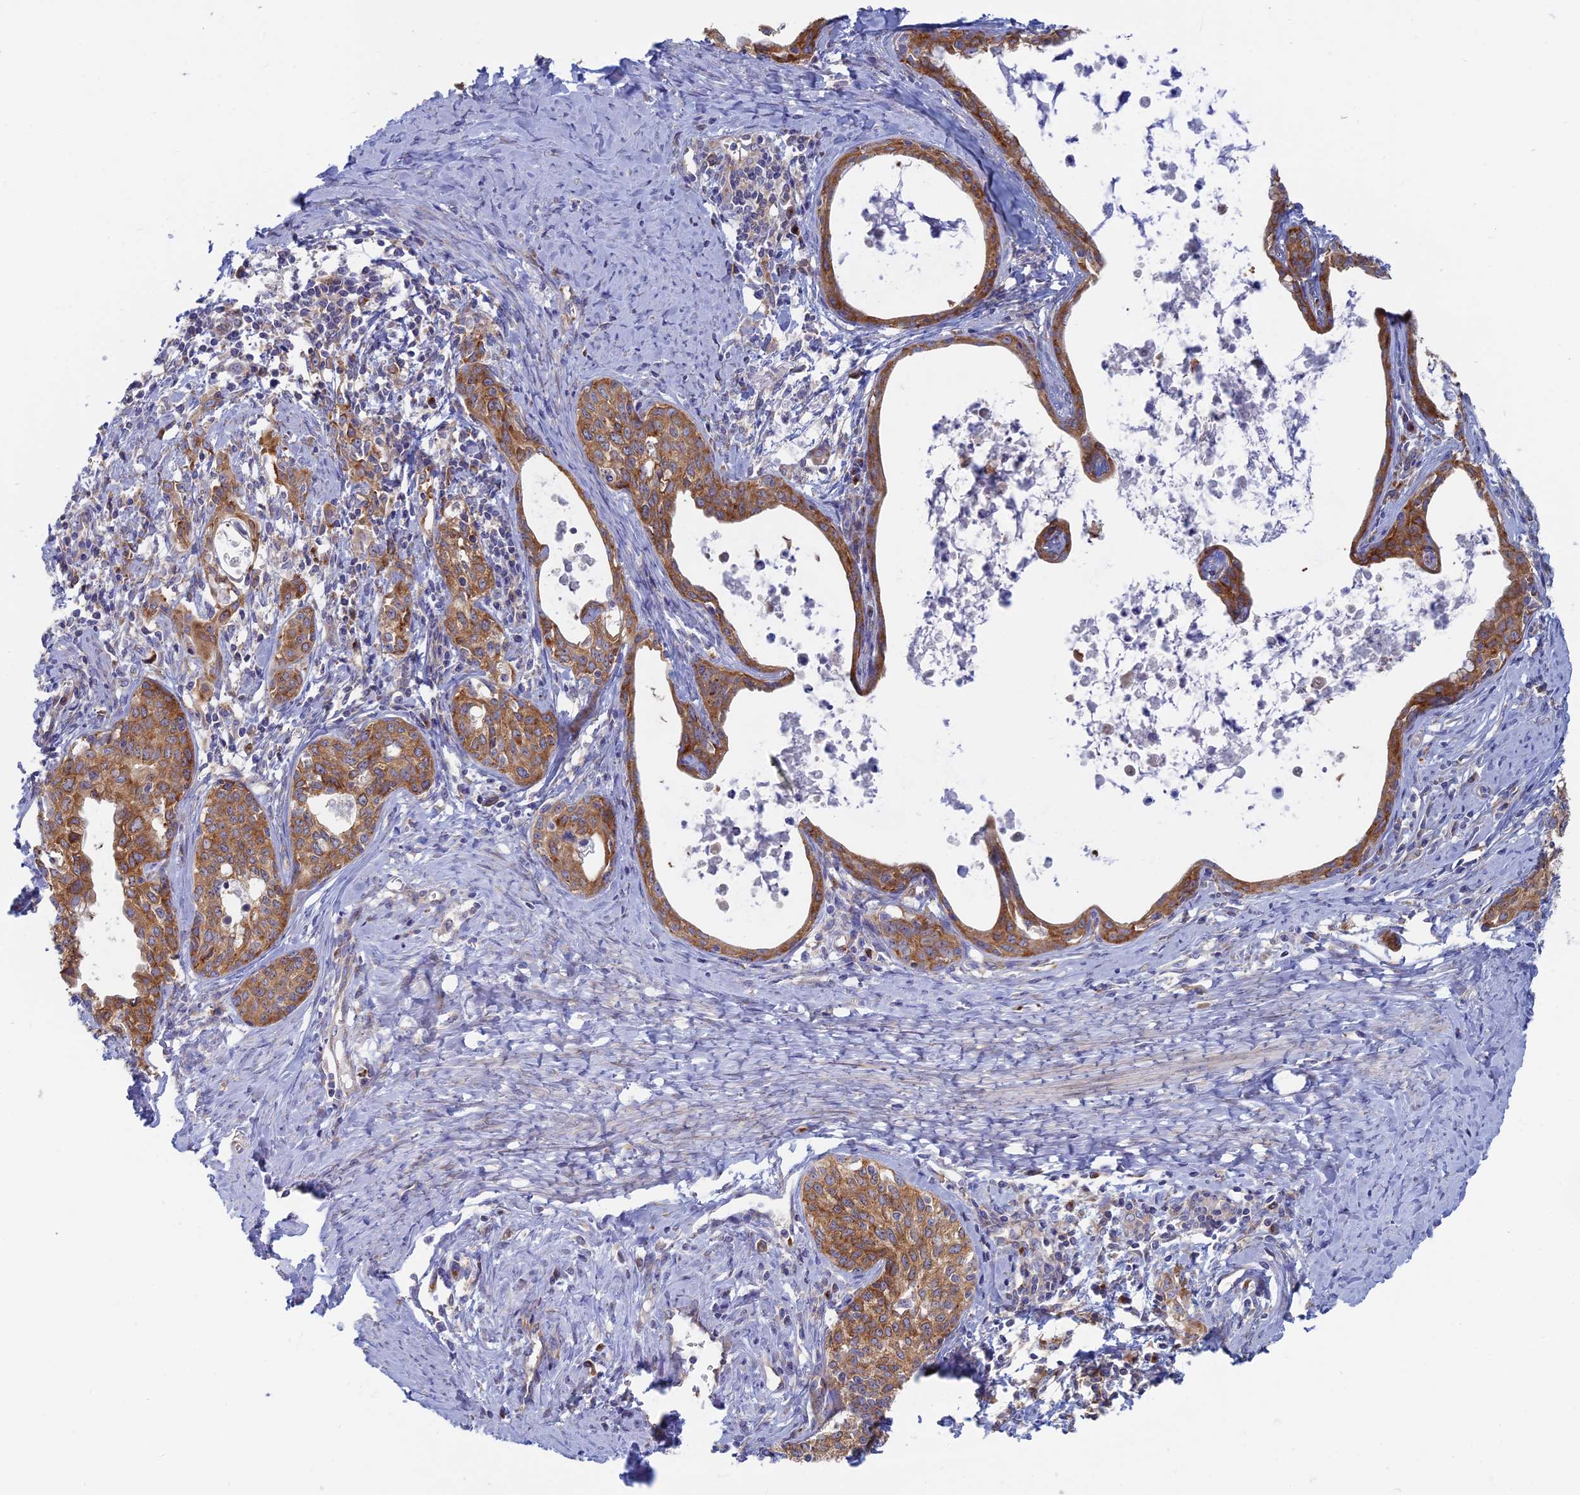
{"staining": {"intensity": "moderate", "quantity": ">75%", "location": "cytoplasmic/membranous"}, "tissue": "cervical cancer", "cell_type": "Tumor cells", "image_type": "cancer", "snomed": [{"axis": "morphology", "description": "Squamous cell carcinoma, NOS"}, {"axis": "topography", "description": "Cervix"}], "caption": "Immunohistochemistry image of neoplastic tissue: cervical cancer stained using immunohistochemistry (IHC) shows medium levels of moderate protein expression localized specifically in the cytoplasmic/membranous of tumor cells, appearing as a cytoplasmic/membranous brown color.", "gene": "TBC1D30", "patient": {"sex": "female", "age": 52}}